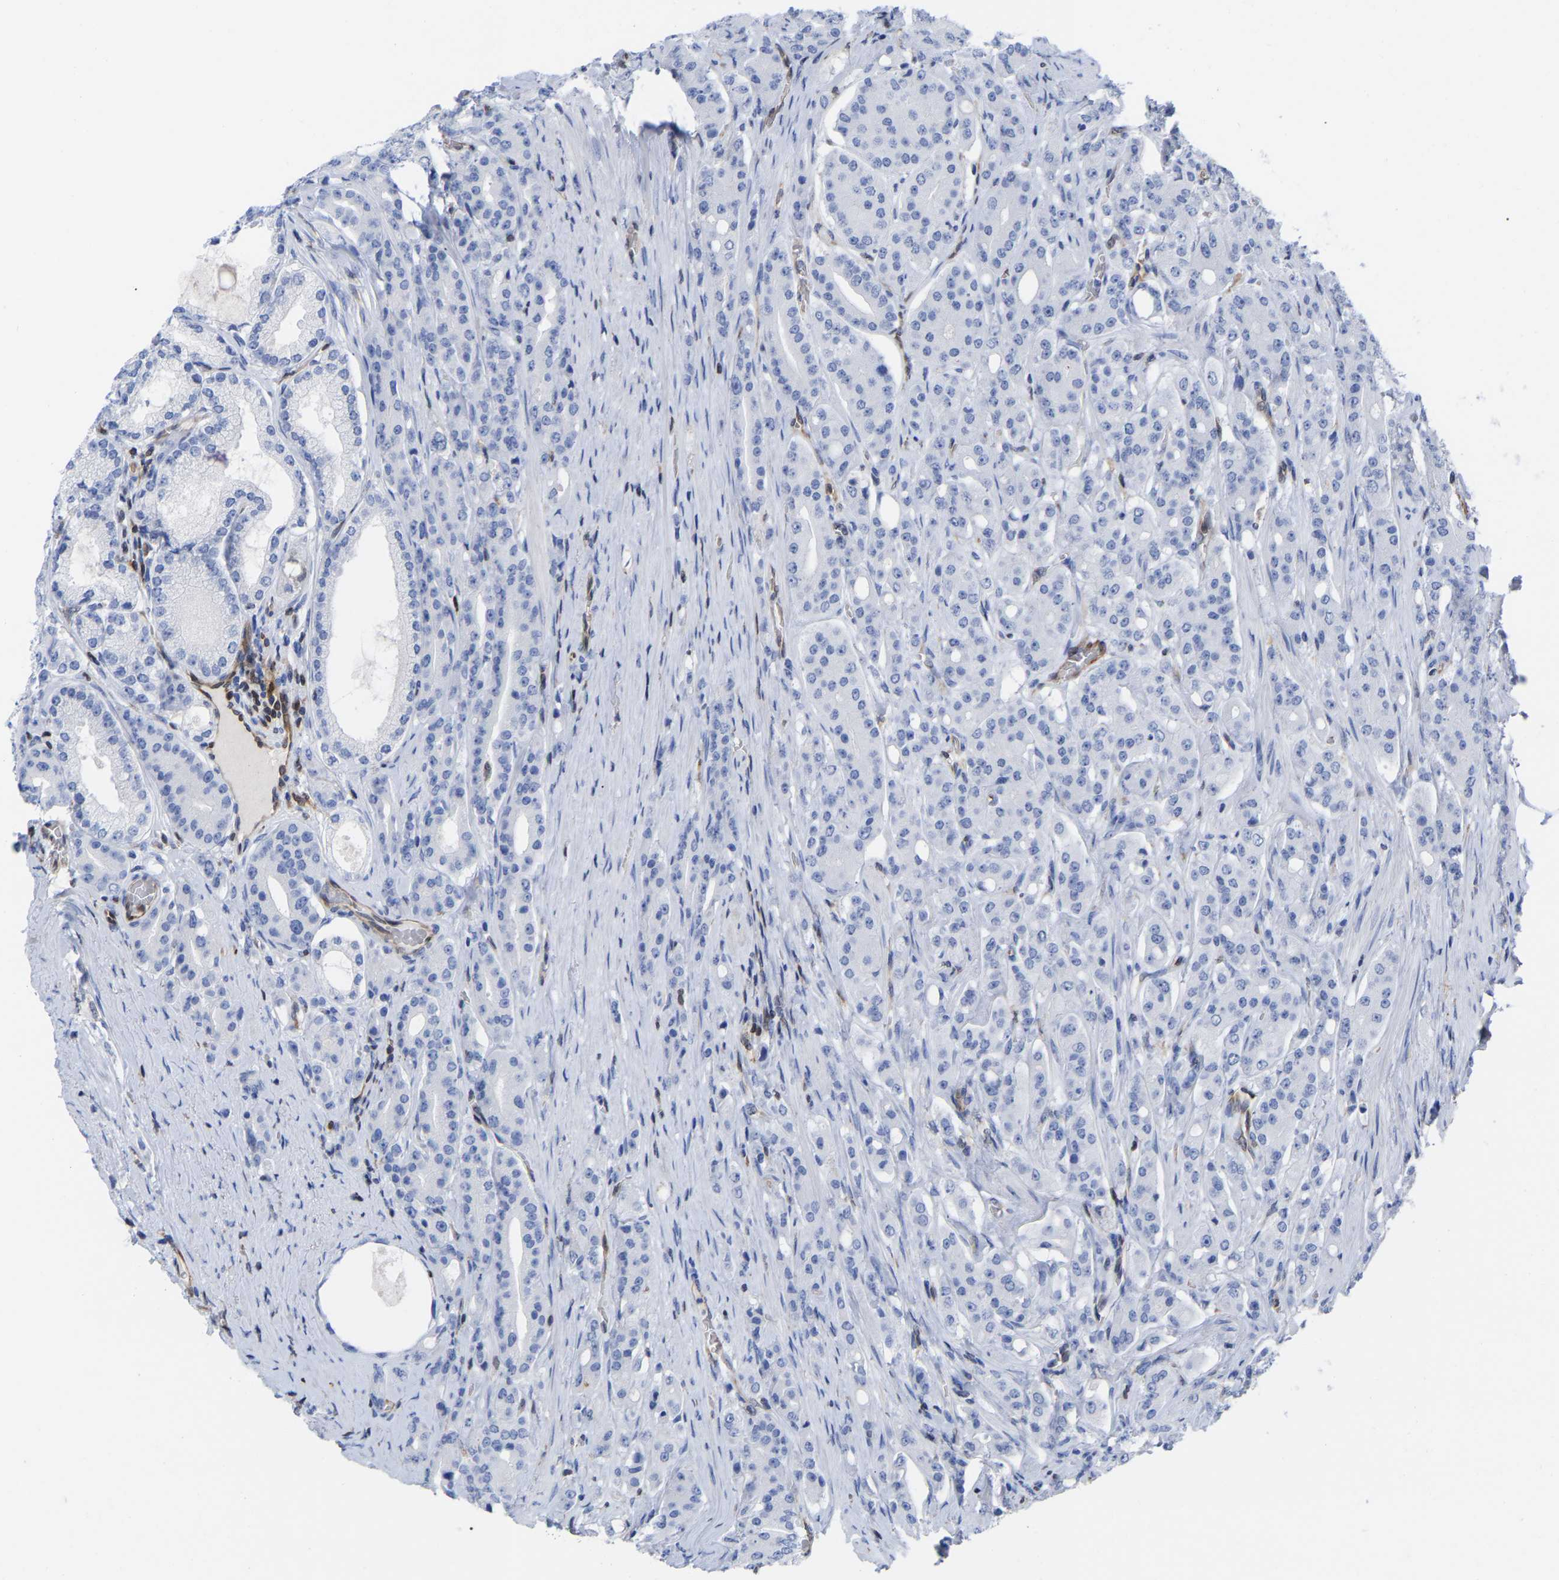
{"staining": {"intensity": "negative", "quantity": "none", "location": "none"}, "tissue": "prostate cancer", "cell_type": "Tumor cells", "image_type": "cancer", "snomed": [{"axis": "morphology", "description": "Adenocarcinoma, High grade"}, {"axis": "topography", "description": "Prostate"}], "caption": "Tumor cells are negative for brown protein staining in prostate cancer (adenocarcinoma (high-grade)). Nuclei are stained in blue.", "gene": "GIMAP4", "patient": {"sex": "male", "age": 71}}